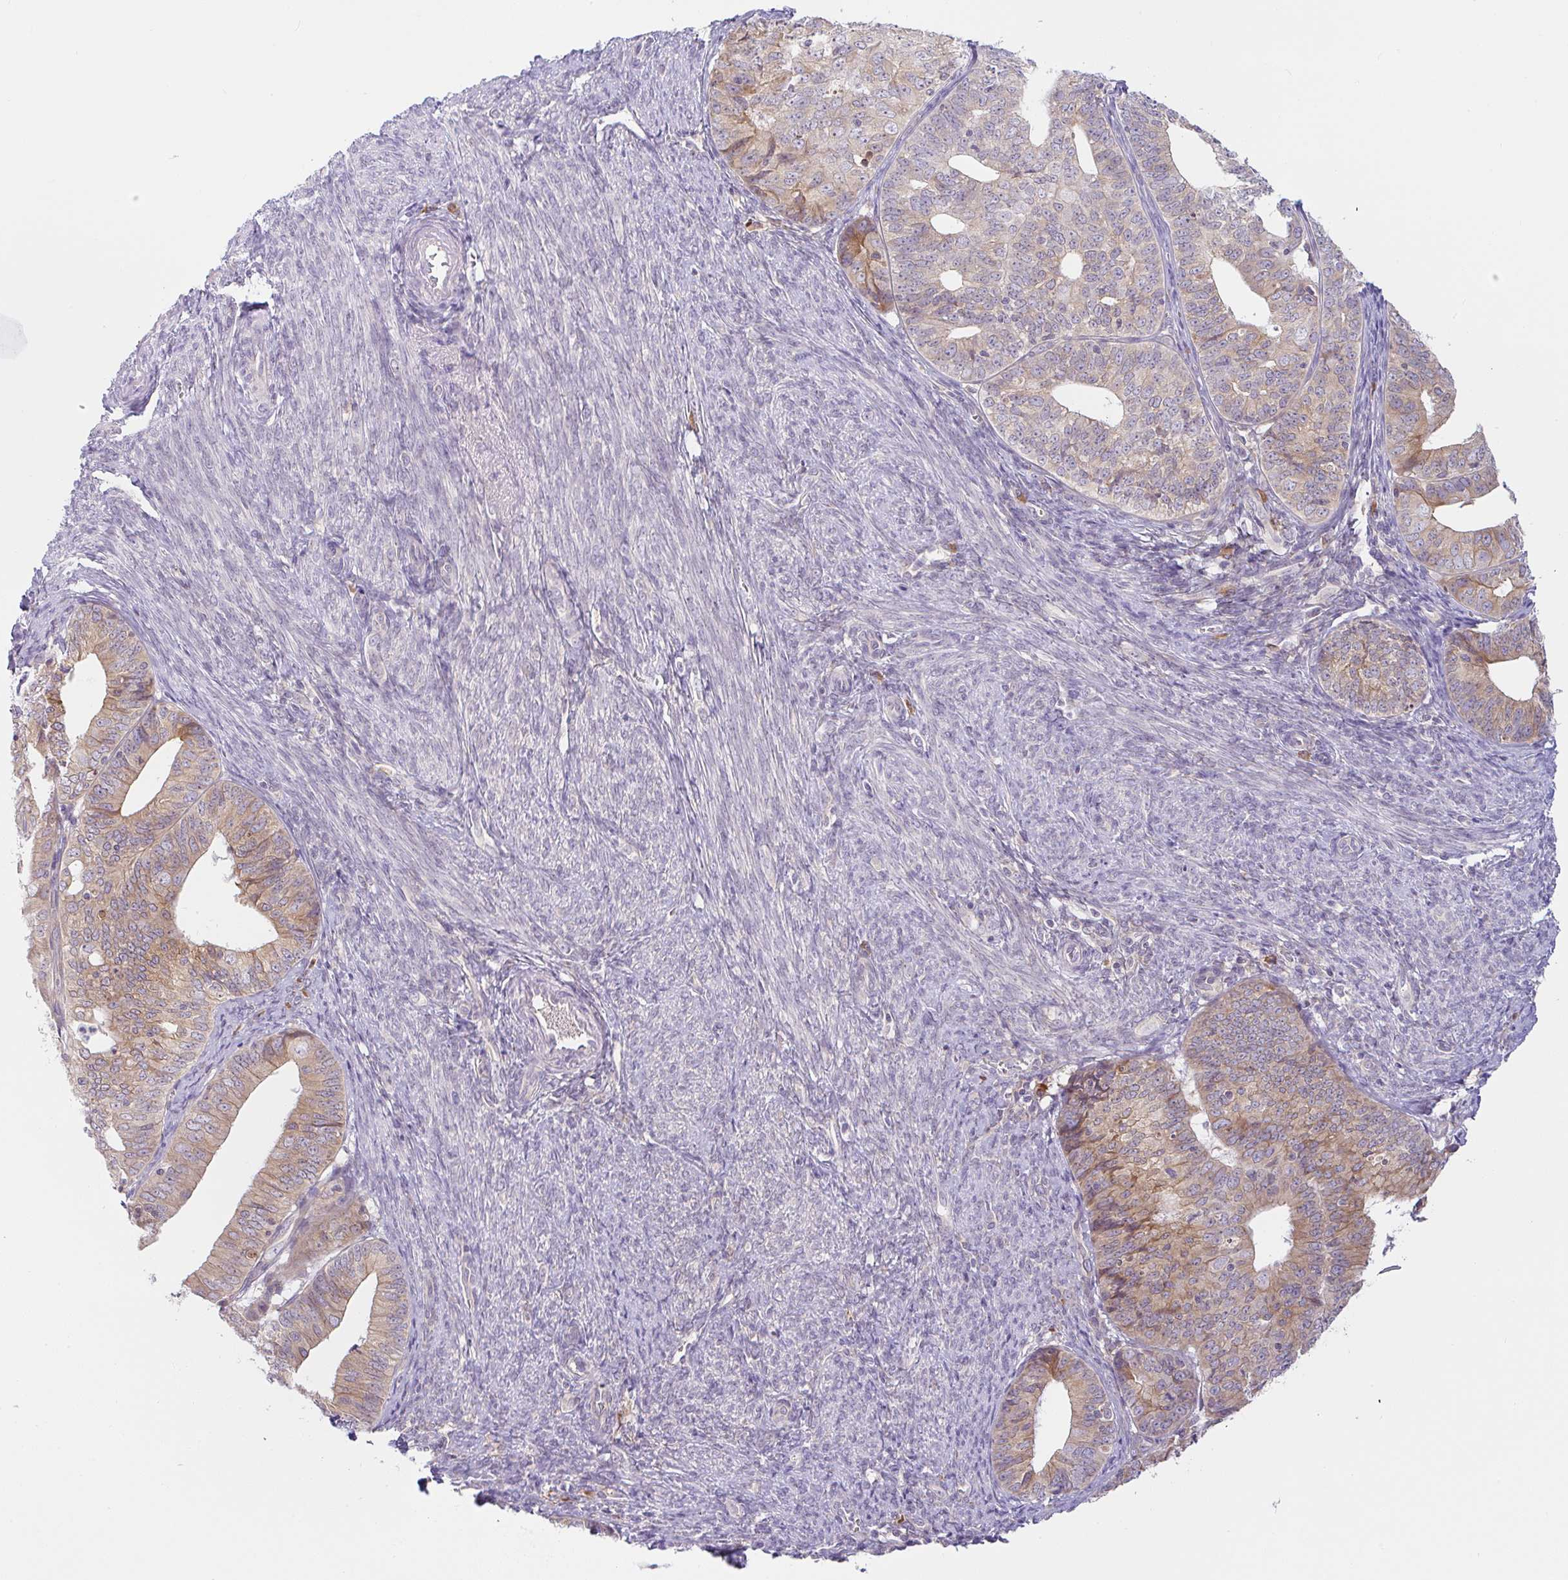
{"staining": {"intensity": "moderate", "quantity": "25%-75%", "location": "cytoplasmic/membranous"}, "tissue": "endometrial cancer", "cell_type": "Tumor cells", "image_type": "cancer", "snomed": [{"axis": "morphology", "description": "Adenocarcinoma, NOS"}, {"axis": "topography", "description": "Endometrium"}], "caption": "Brown immunohistochemical staining in endometrial cancer (adenocarcinoma) shows moderate cytoplasmic/membranous staining in approximately 25%-75% of tumor cells. The staining is performed using DAB brown chromogen to label protein expression. The nuclei are counter-stained blue using hematoxylin.", "gene": "DERL2", "patient": {"sex": "female", "age": 56}}